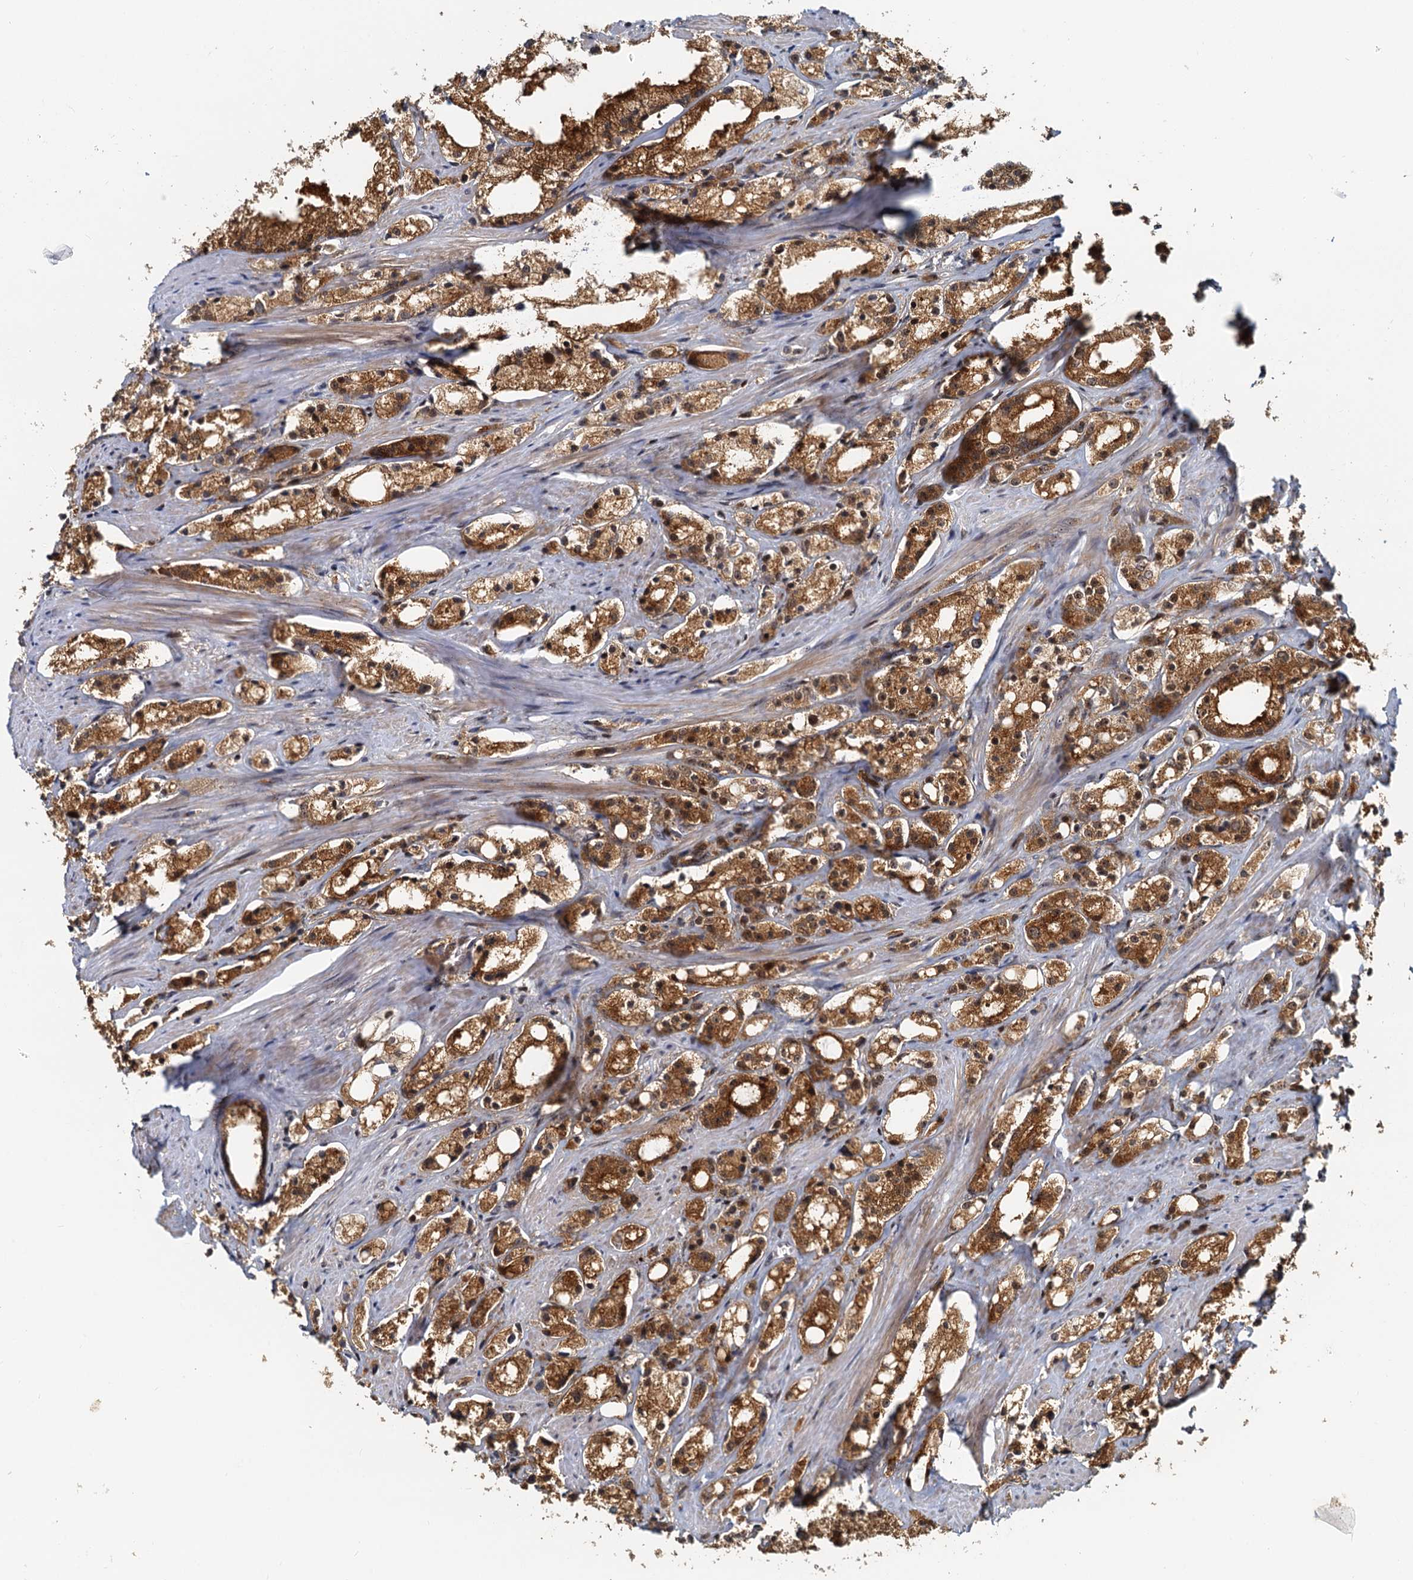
{"staining": {"intensity": "strong", "quantity": ">75%", "location": "cytoplasmic/membranous,nuclear"}, "tissue": "prostate cancer", "cell_type": "Tumor cells", "image_type": "cancer", "snomed": [{"axis": "morphology", "description": "Adenocarcinoma, High grade"}, {"axis": "topography", "description": "Prostate"}], "caption": "High-grade adenocarcinoma (prostate) stained with immunohistochemistry shows strong cytoplasmic/membranous and nuclear expression in about >75% of tumor cells.", "gene": "TOLLIP", "patient": {"sex": "male", "age": 66}}